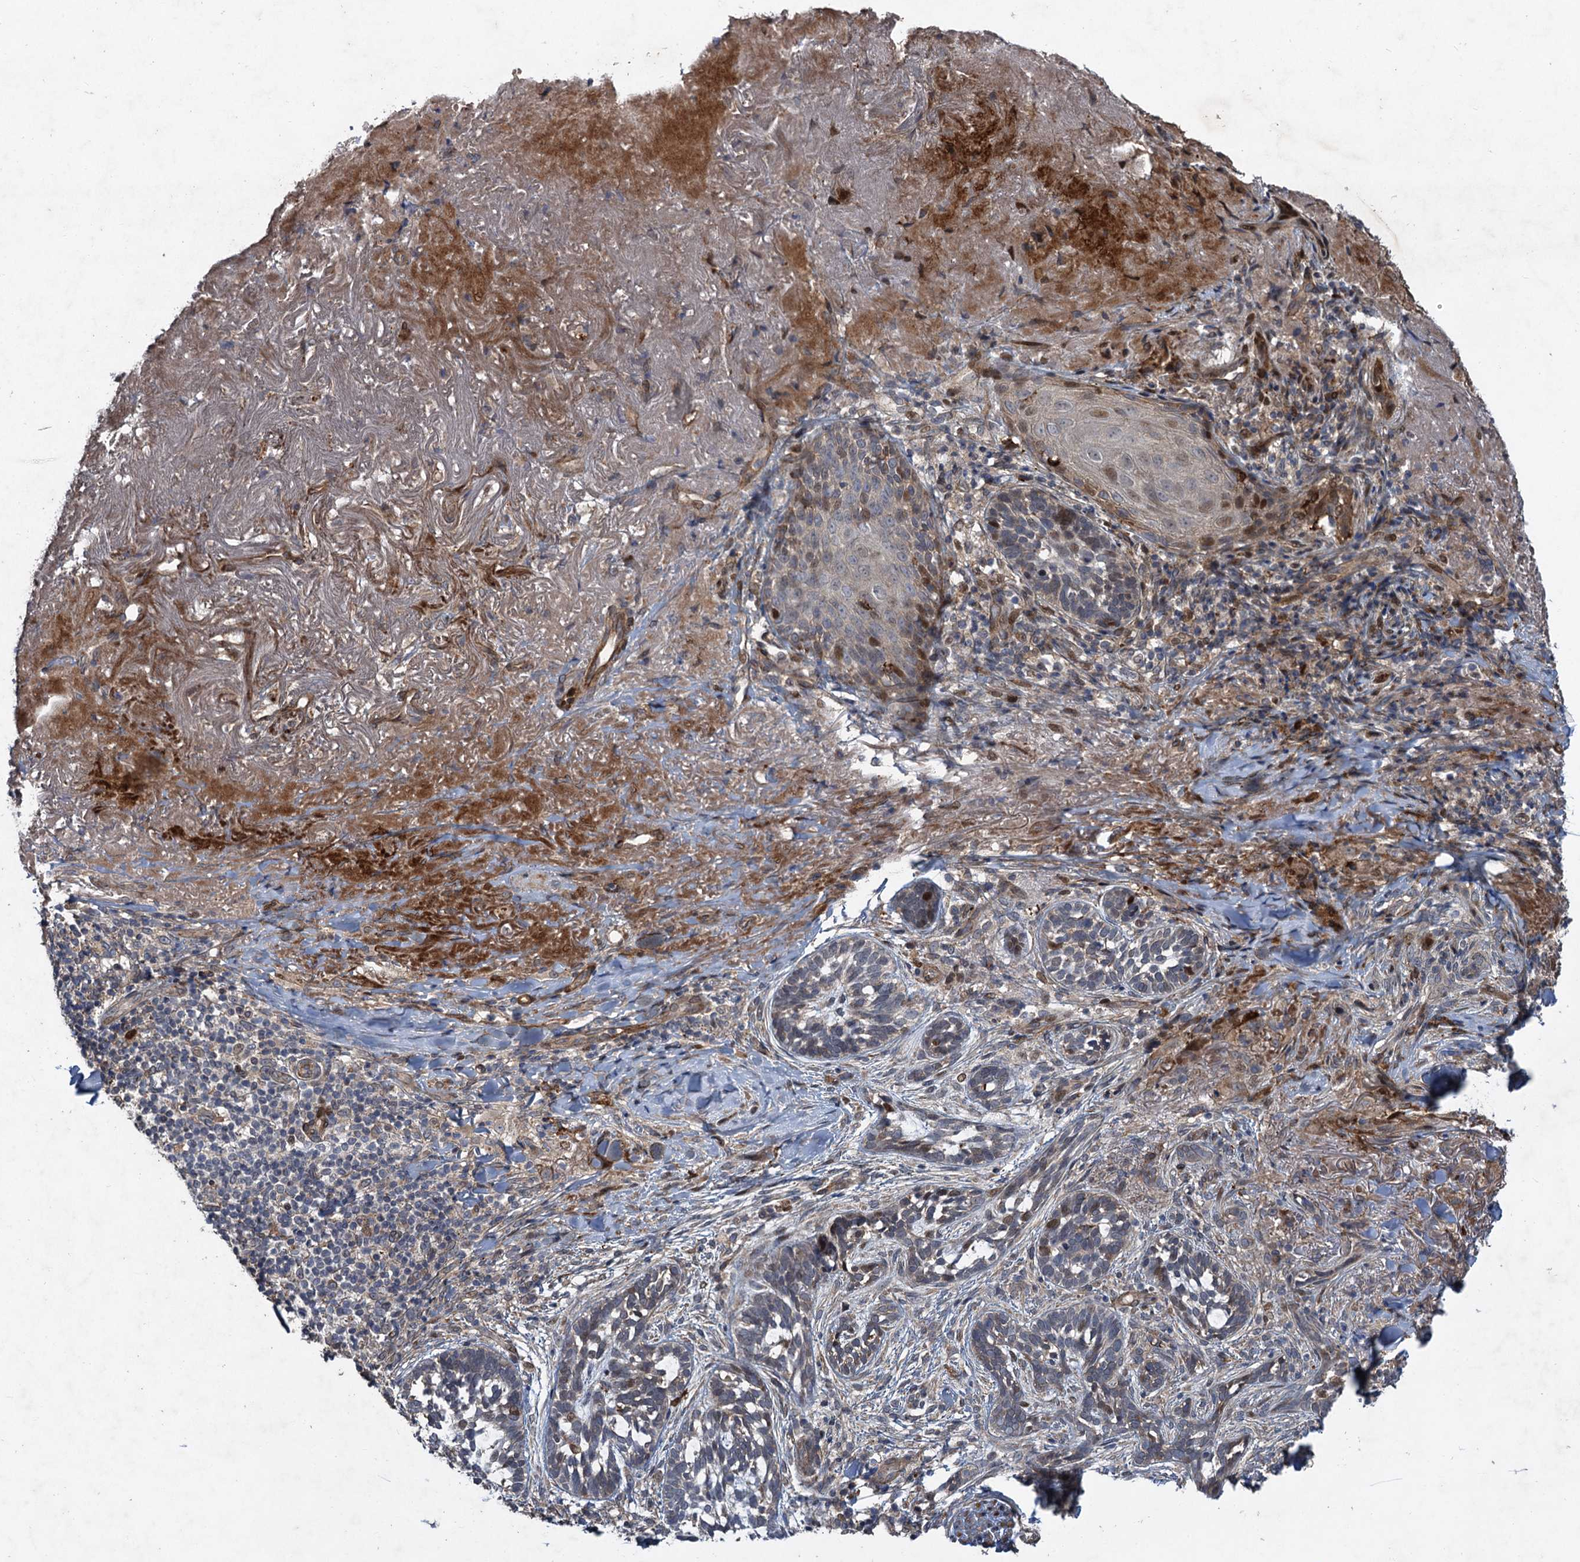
{"staining": {"intensity": "weak", "quantity": "<25%", "location": "cytoplasmic/membranous"}, "tissue": "skin cancer", "cell_type": "Tumor cells", "image_type": "cancer", "snomed": [{"axis": "morphology", "description": "Basal cell carcinoma"}, {"axis": "topography", "description": "Skin"}], "caption": "An image of basal cell carcinoma (skin) stained for a protein demonstrates no brown staining in tumor cells.", "gene": "NUDT22", "patient": {"sex": "male", "age": 71}}